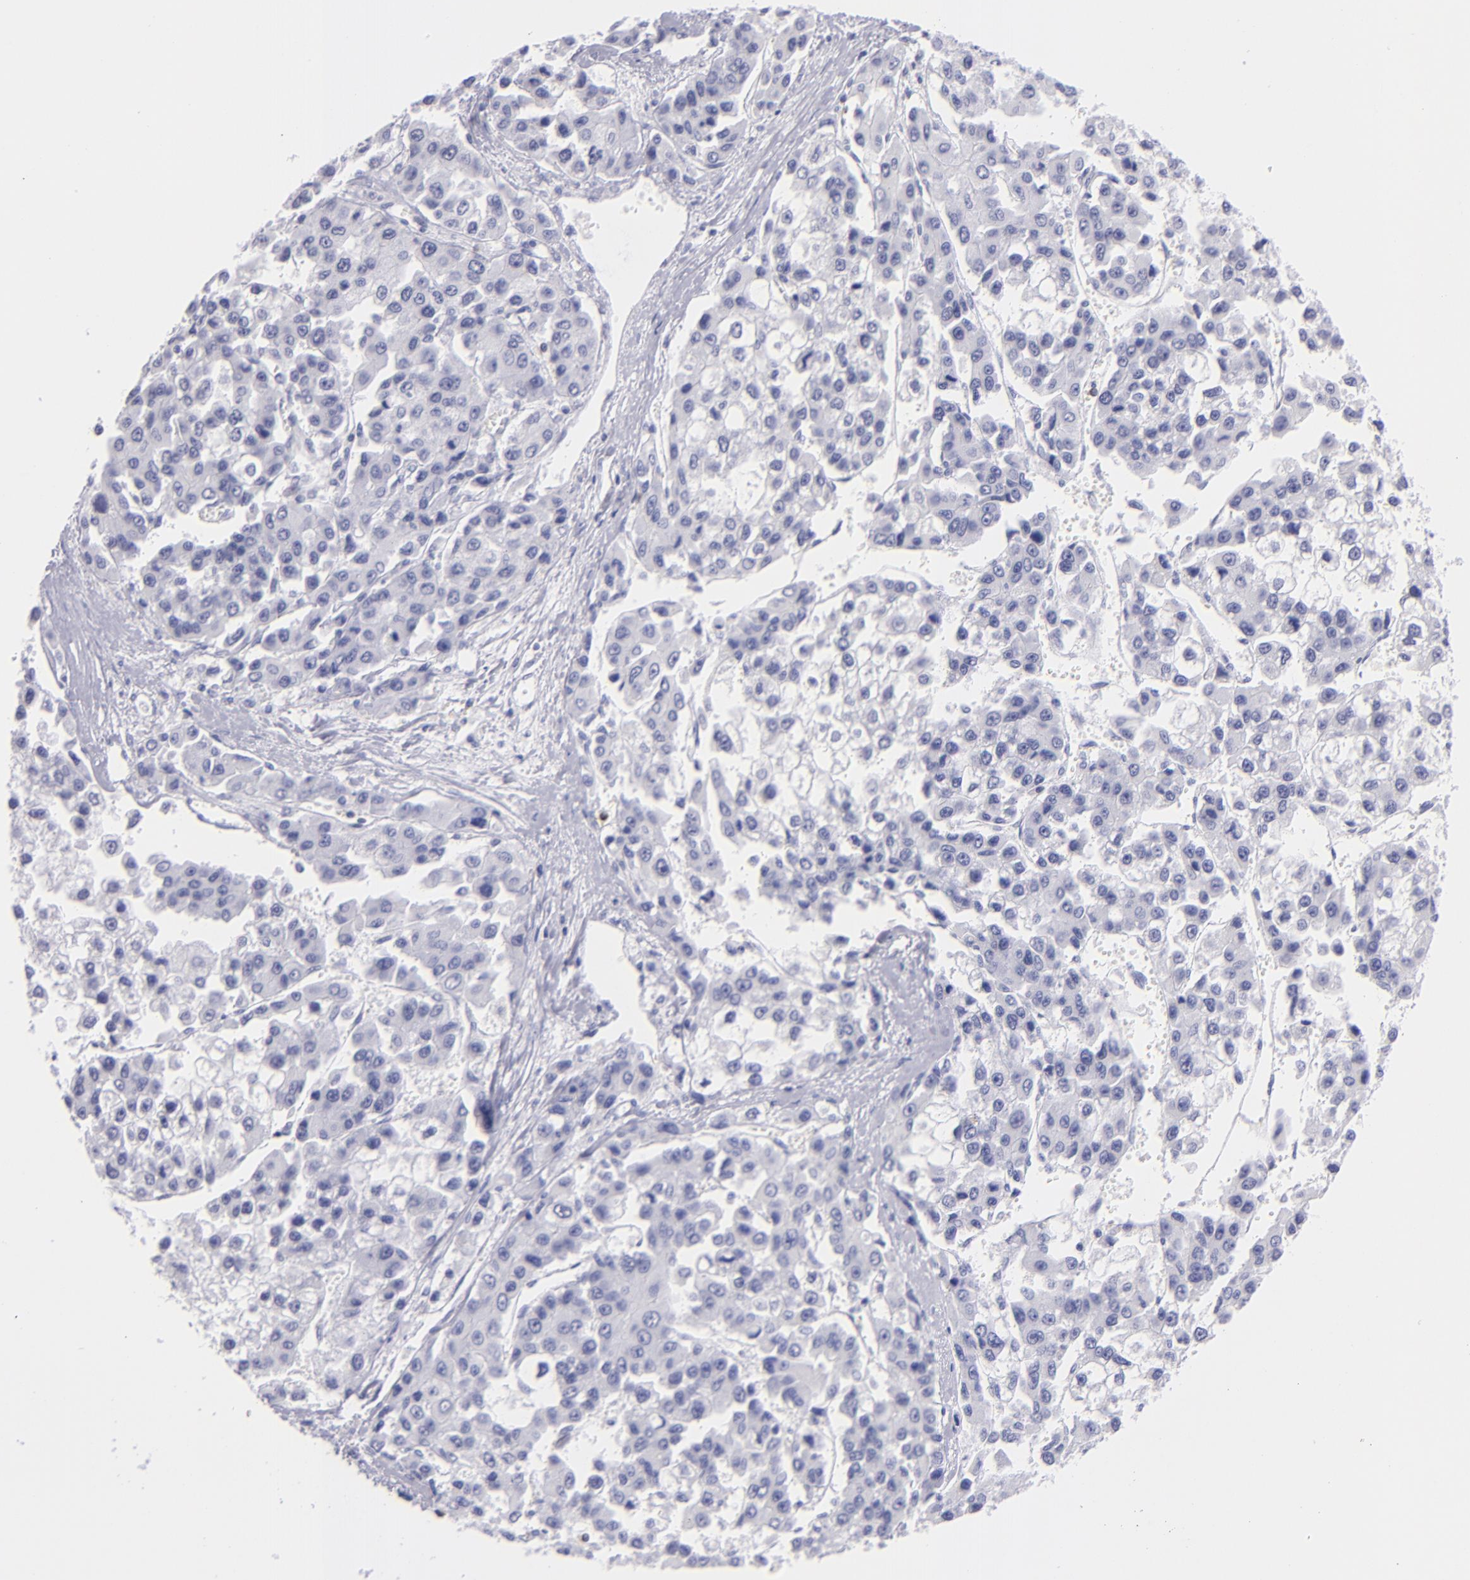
{"staining": {"intensity": "negative", "quantity": "none", "location": "none"}, "tissue": "liver cancer", "cell_type": "Tumor cells", "image_type": "cancer", "snomed": [{"axis": "morphology", "description": "Carcinoma, Hepatocellular, NOS"}, {"axis": "topography", "description": "Liver"}], "caption": "An IHC micrograph of liver cancer is shown. There is no staining in tumor cells of liver cancer.", "gene": "PRF1", "patient": {"sex": "female", "age": 66}}